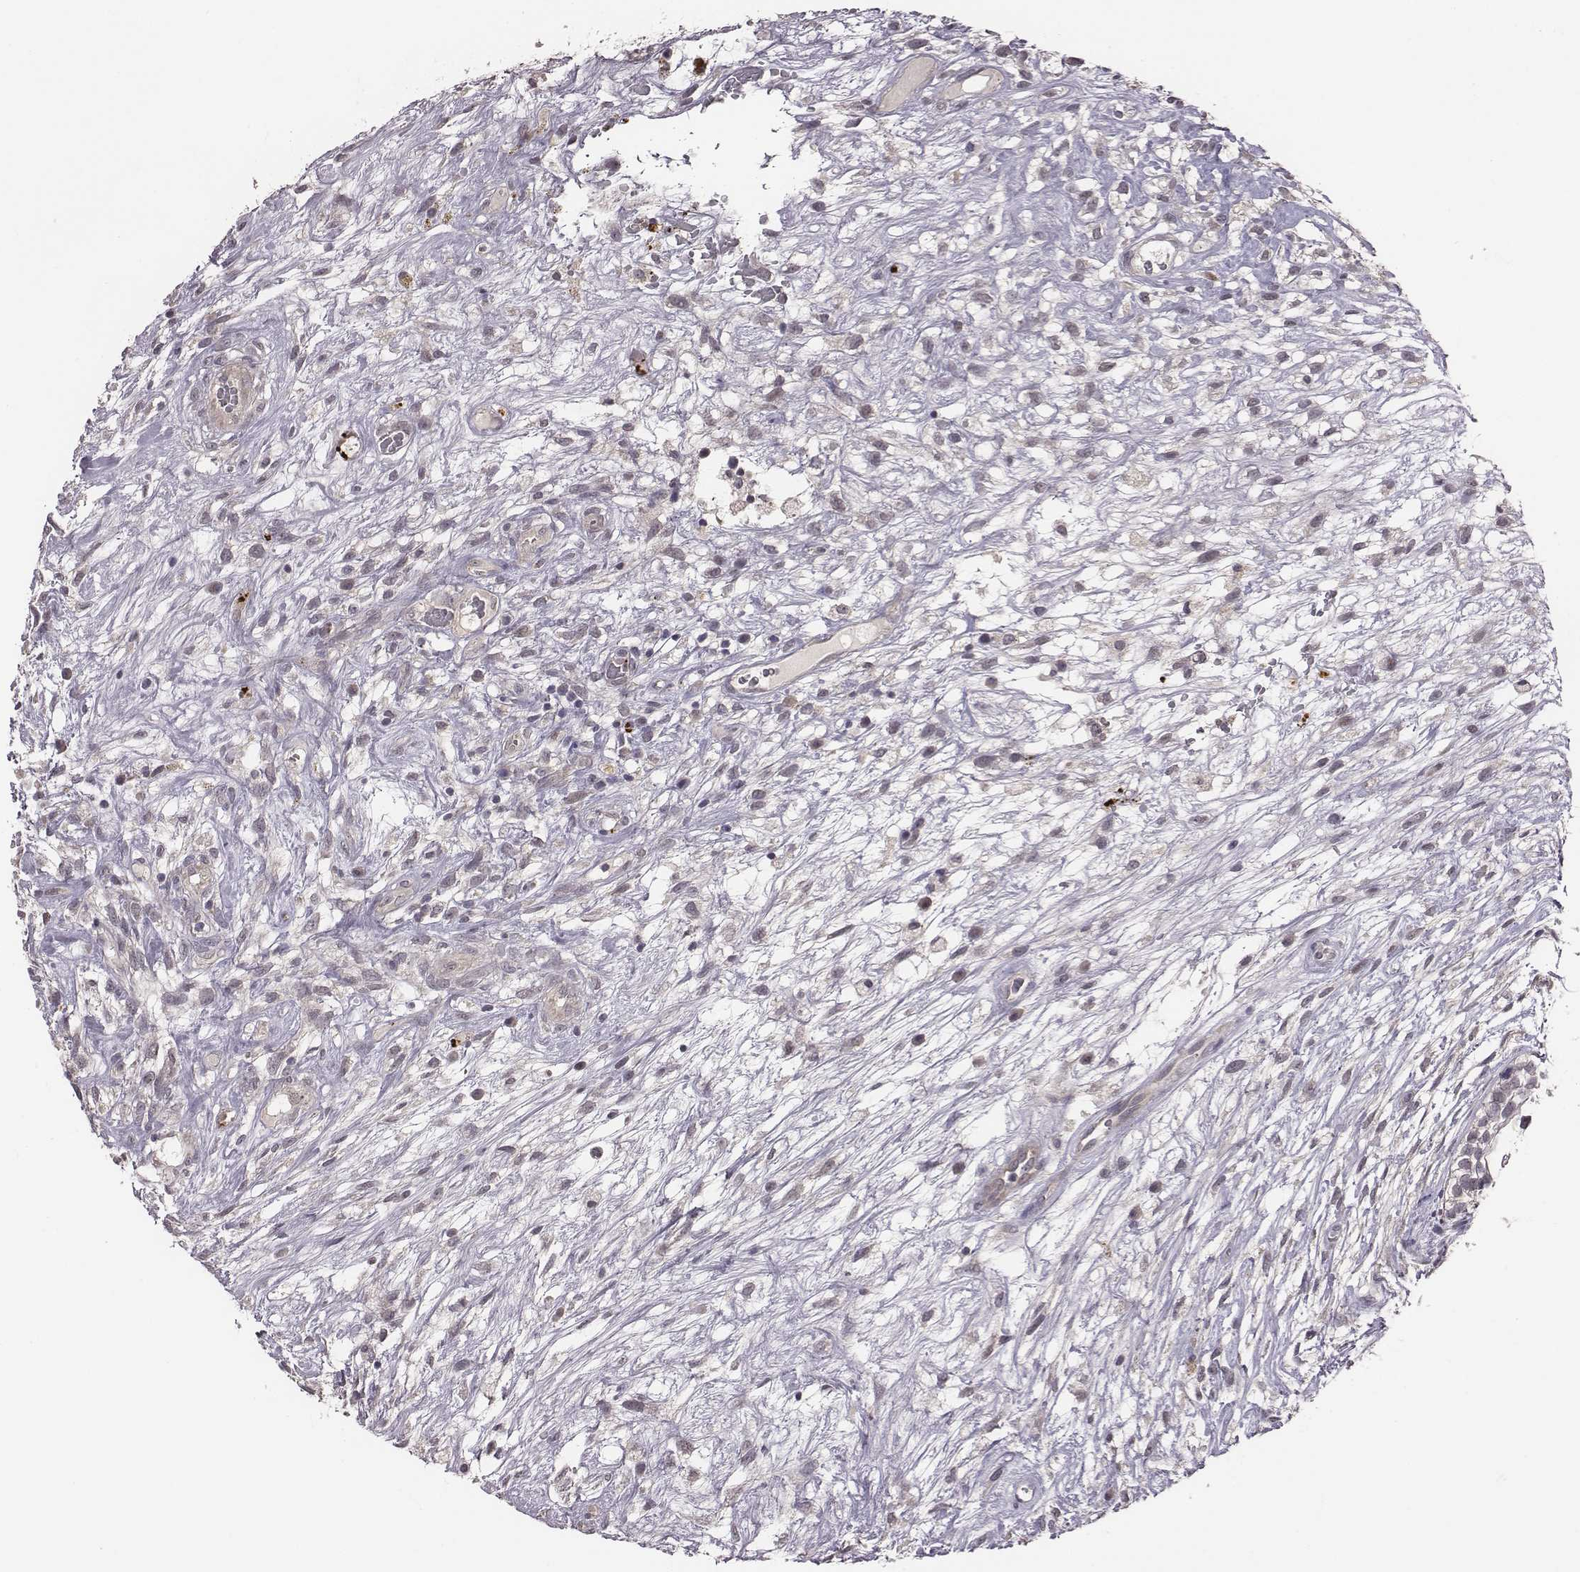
{"staining": {"intensity": "negative", "quantity": "none", "location": "none"}, "tissue": "testis cancer", "cell_type": "Tumor cells", "image_type": "cancer", "snomed": [{"axis": "morphology", "description": "Normal tissue, NOS"}, {"axis": "morphology", "description": "Carcinoma, Embryonal, NOS"}, {"axis": "topography", "description": "Testis"}], "caption": "There is no significant positivity in tumor cells of testis cancer. The staining is performed using DAB (3,3'-diaminobenzidine) brown chromogen with nuclei counter-stained in using hematoxylin.", "gene": "SMURF2", "patient": {"sex": "male", "age": 32}}